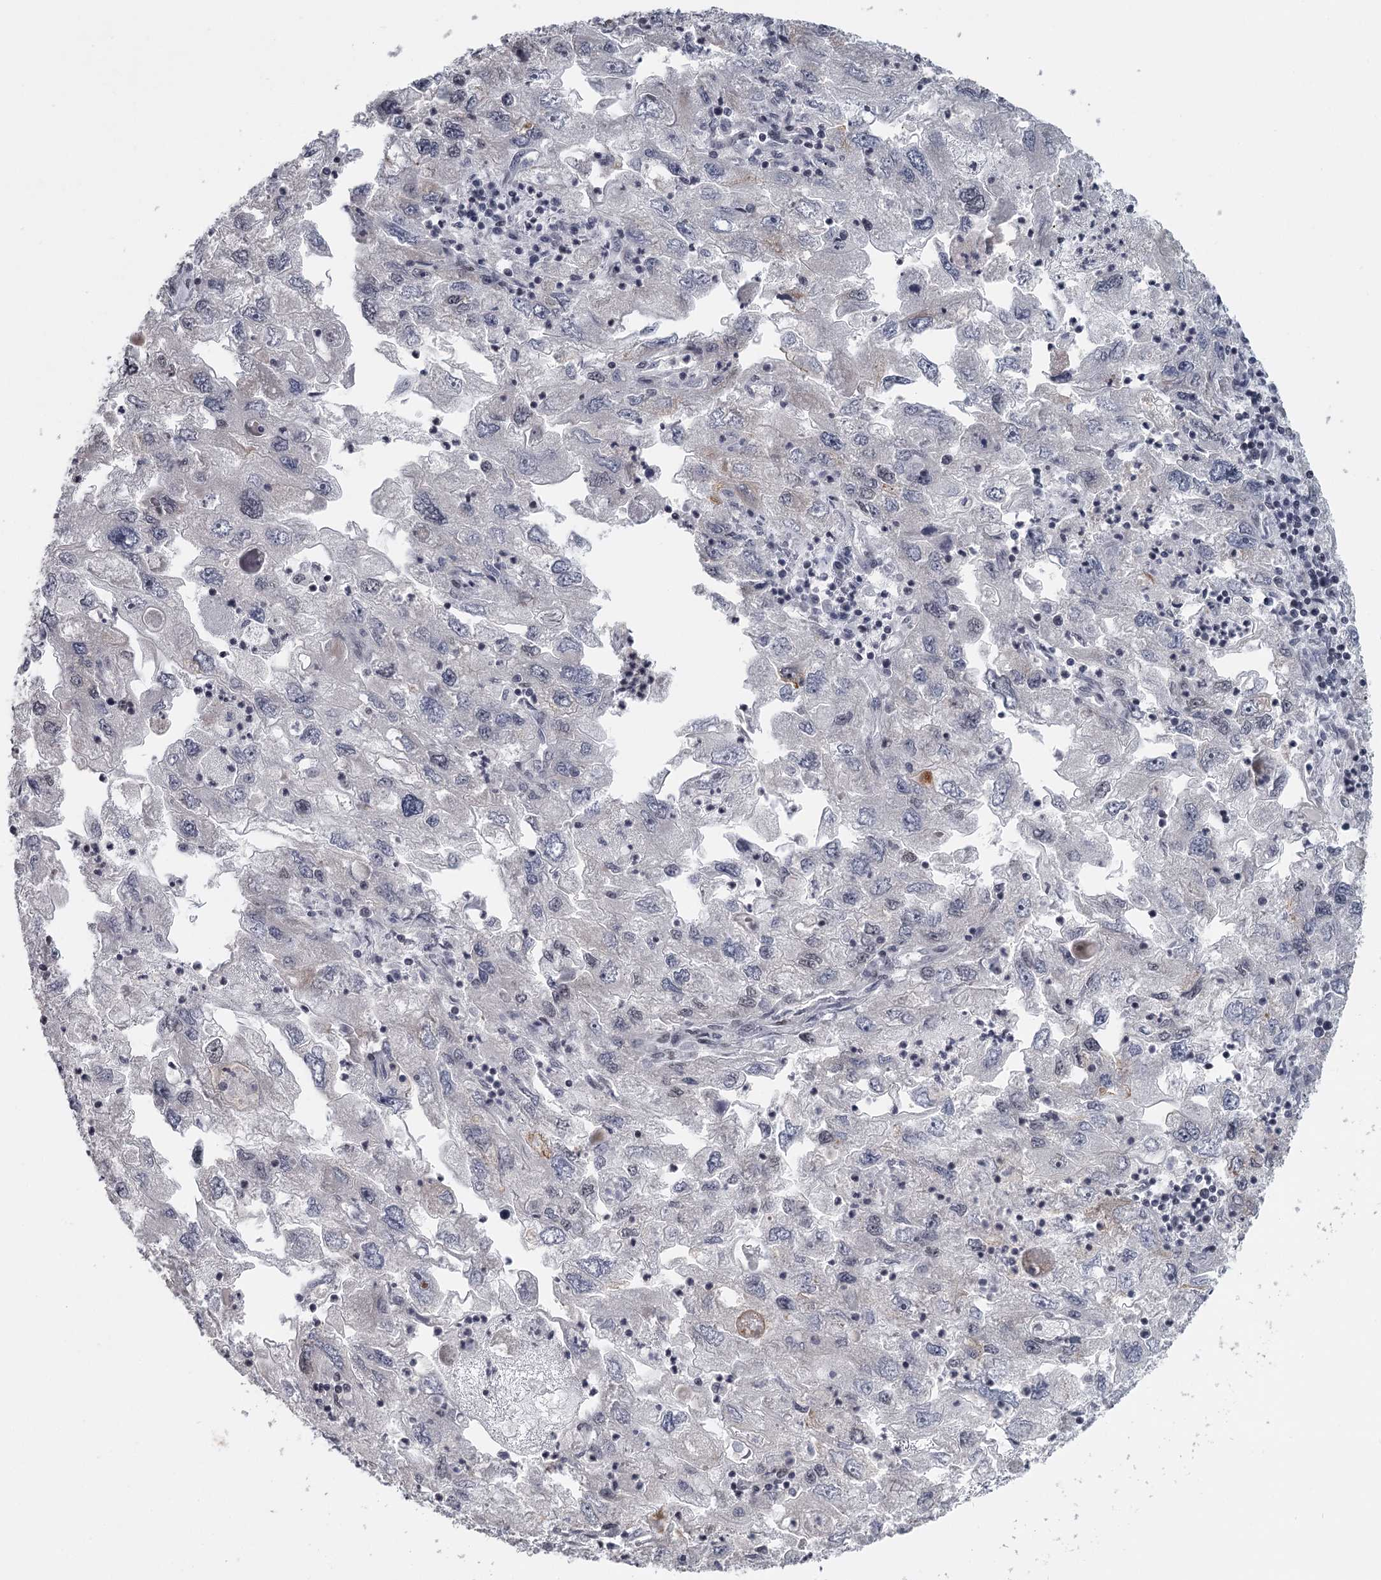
{"staining": {"intensity": "negative", "quantity": "none", "location": "none"}, "tissue": "endometrial cancer", "cell_type": "Tumor cells", "image_type": "cancer", "snomed": [{"axis": "morphology", "description": "Adenocarcinoma, NOS"}, {"axis": "topography", "description": "Endometrium"}], "caption": "There is no significant positivity in tumor cells of adenocarcinoma (endometrial).", "gene": "FAM13C", "patient": {"sex": "female", "age": 49}}